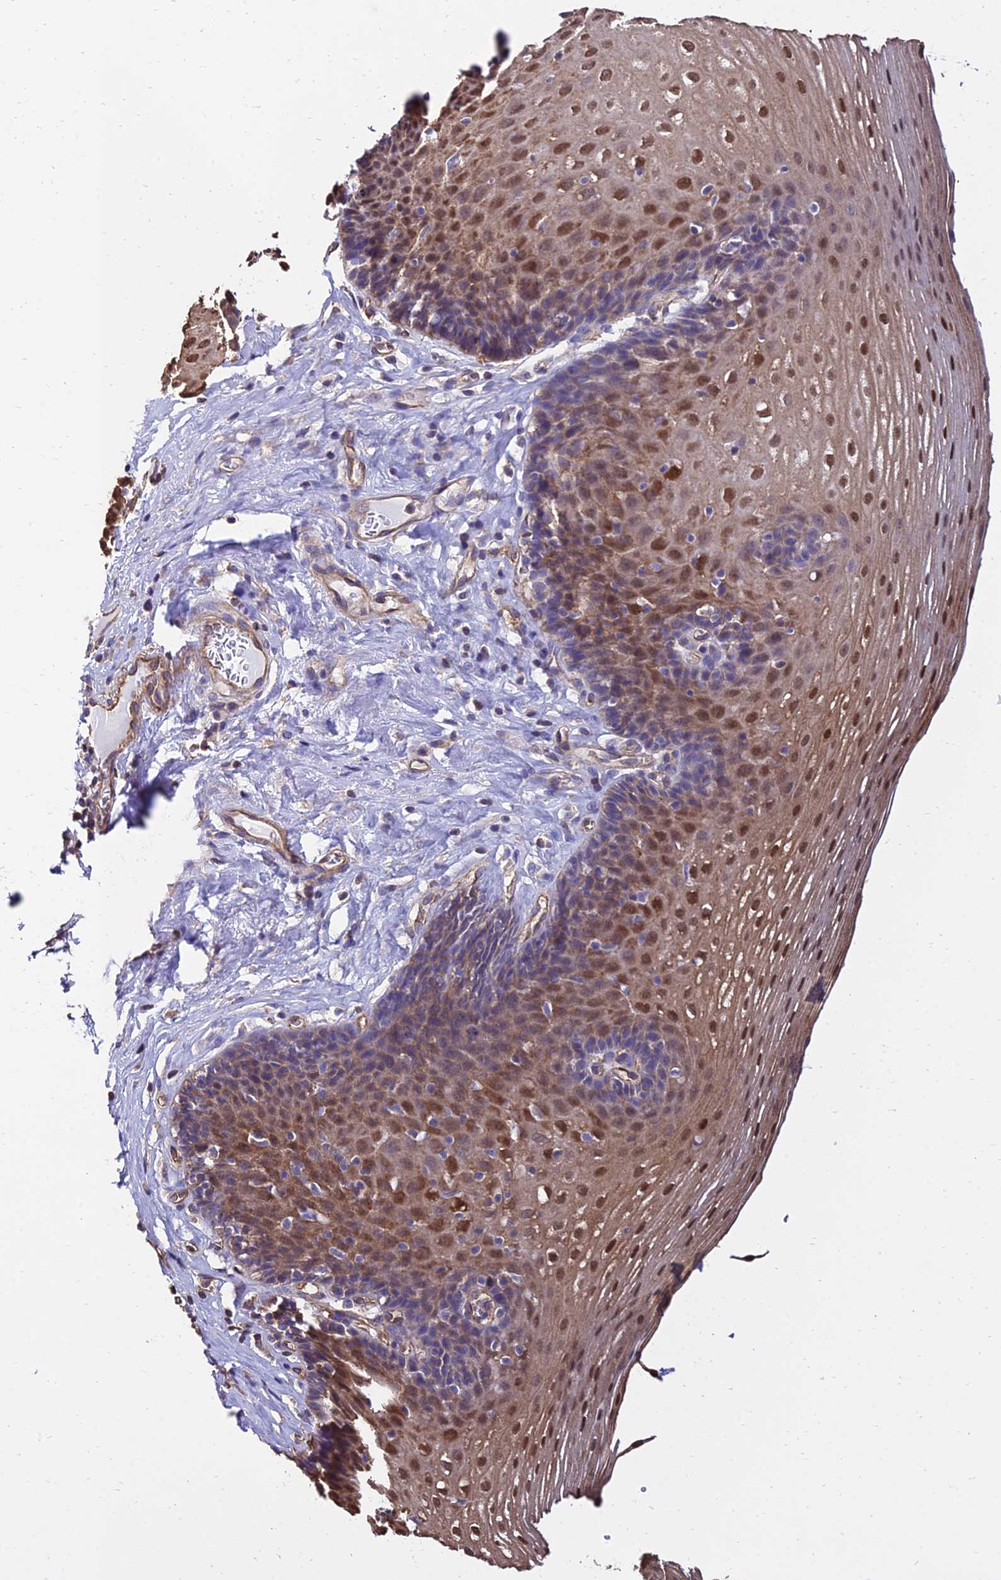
{"staining": {"intensity": "moderate", "quantity": ">75%", "location": "cytoplasmic/membranous,nuclear"}, "tissue": "esophagus", "cell_type": "Squamous epithelial cells", "image_type": "normal", "snomed": [{"axis": "morphology", "description": "Normal tissue, NOS"}, {"axis": "topography", "description": "Esophagus"}], "caption": "Immunohistochemistry (IHC) micrograph of unremarkable esophagus stained for a protein (brown), which exhibits medium levels of moderate cytoplasmic/membranous,nuclear staining in approximately >75% of squamous epithelial cells.", "gene": "CALM1", "patient": {"sex": "female", "age": 66}}